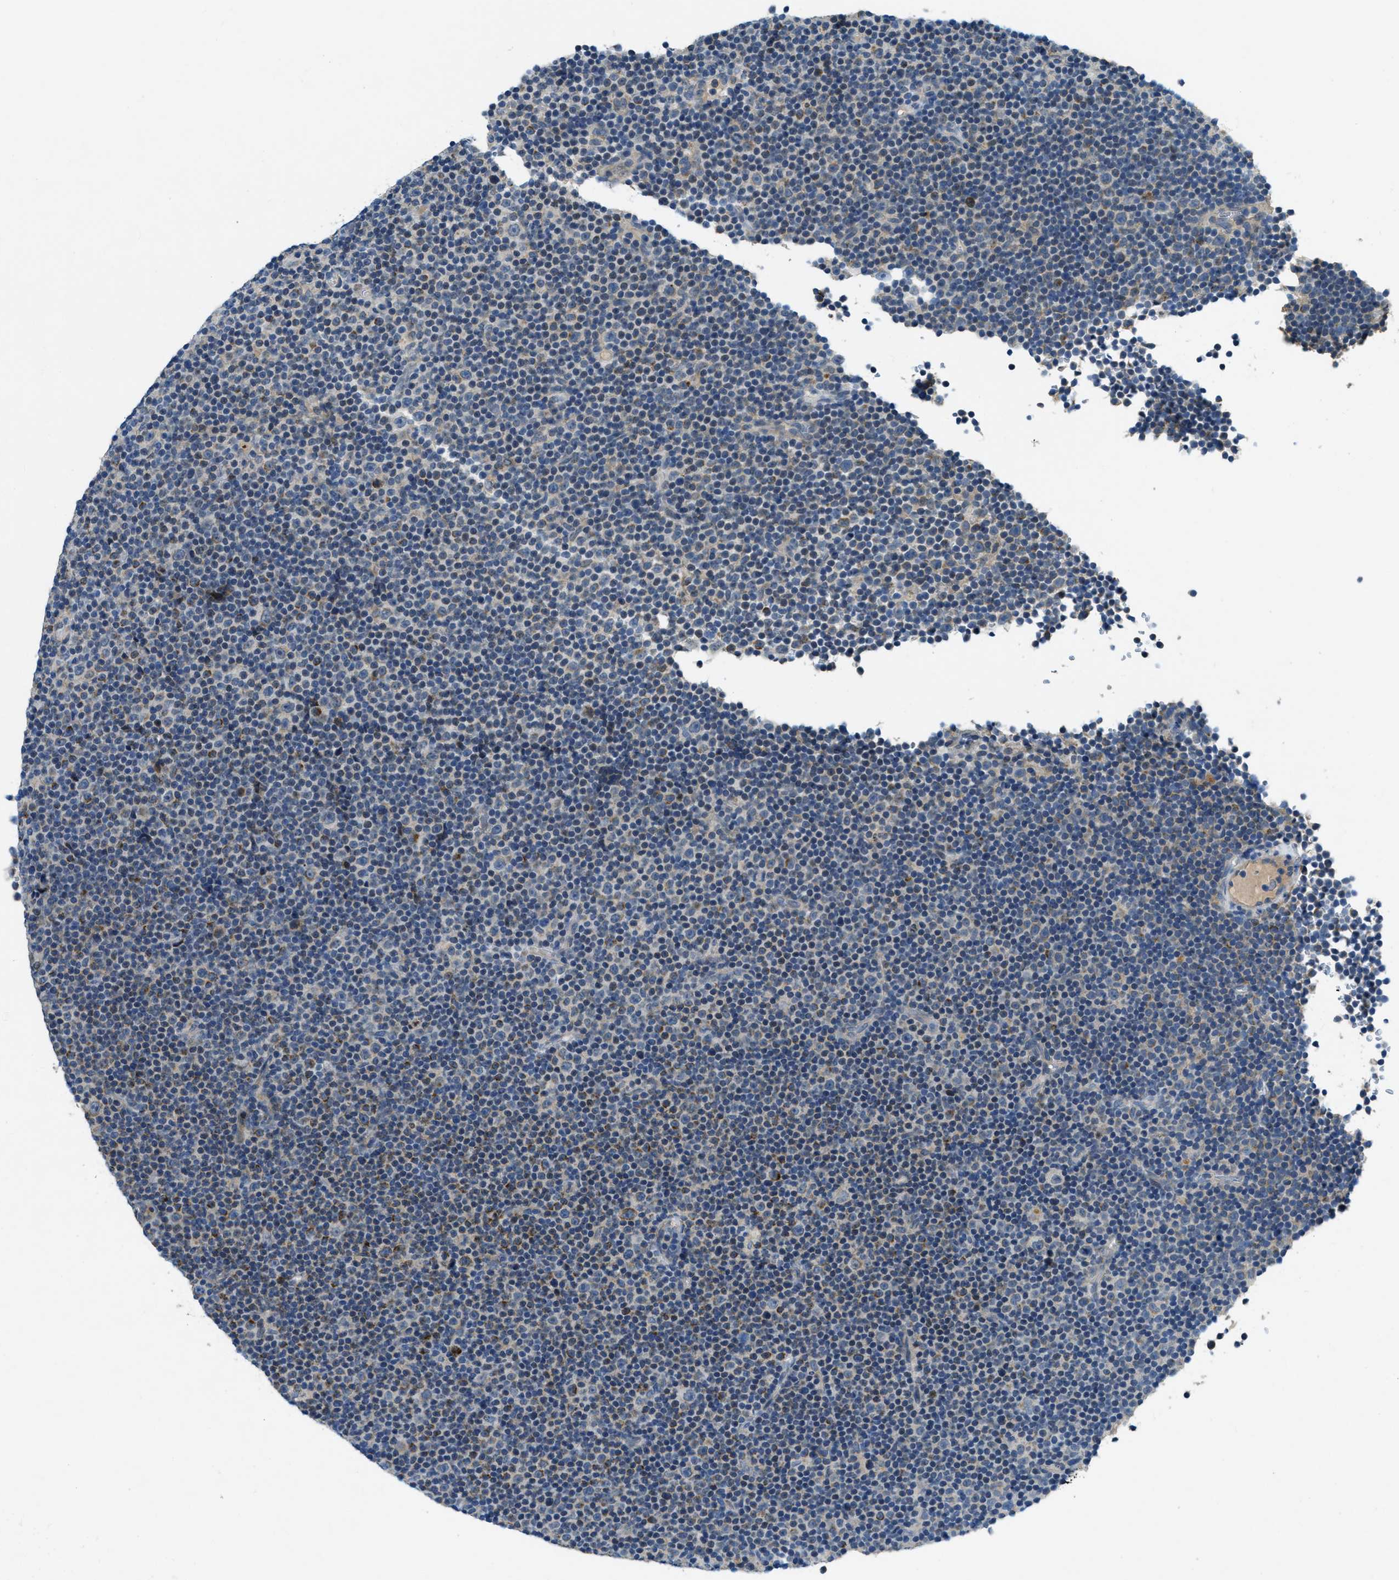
{"staining": {"intensity": "moderate", "quantity": "<25%", "location": "cytoplasmic/membranous"}, "tissue": "lymphoma", "cell_type": "Tumor cells", "image_type": "cancer", "snomed": [{"axis": "morphology", "description": "Malignant lymphoma, non-Hodgkin's type, Low grade"}, {"axis": "topography", "description": "Lymph node"}], "caption": "The micrograph displays a brown stain indicating the presence of a protein in the cytoplasmic/membranous of tumor cells in lymphoma.", "gene": "SNX14", "patient": {"sex": "female", "age": 67}}